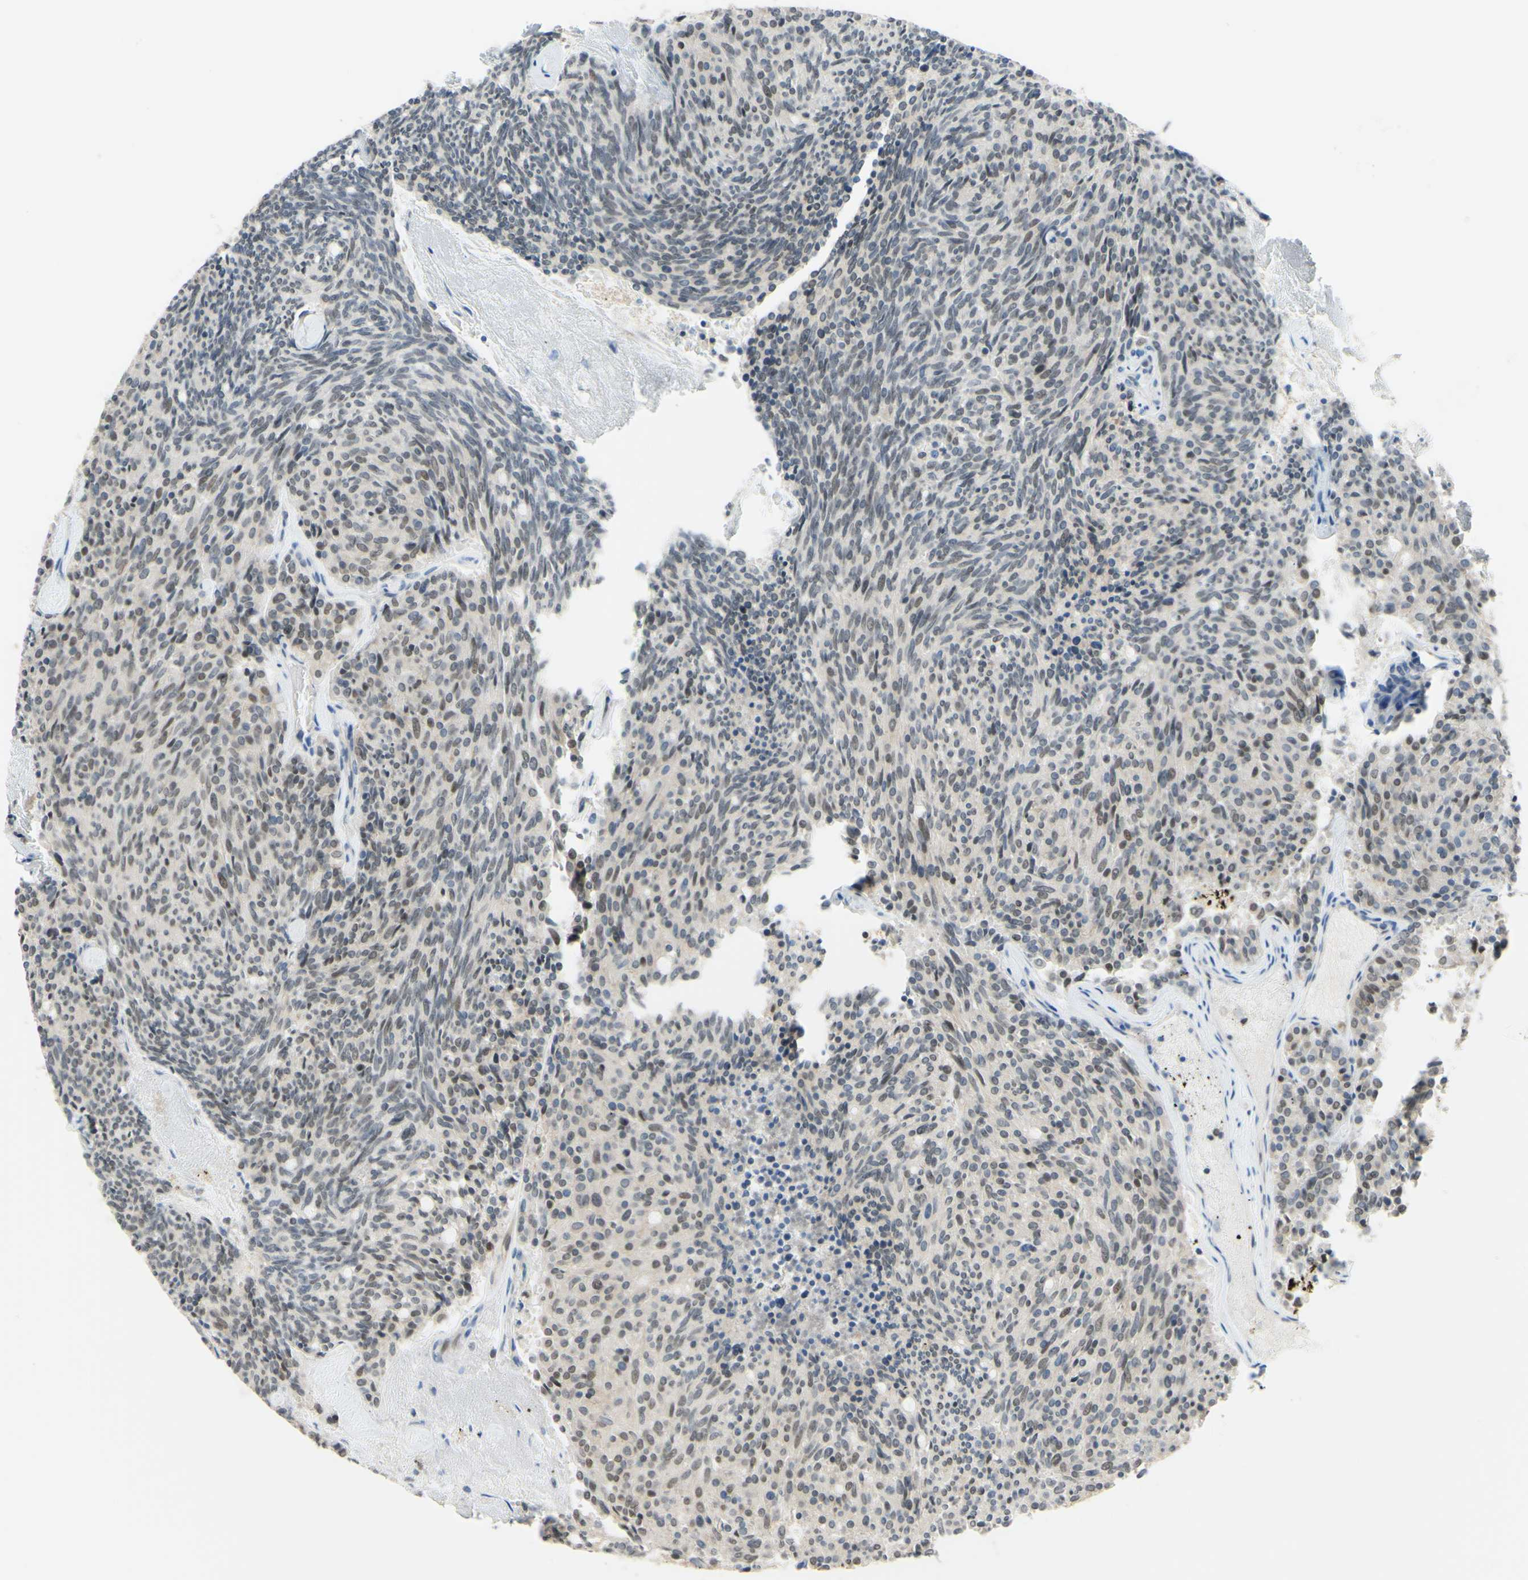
{"staining": {"intensity": "weak", "quantity": "25%-75%", "location": "nuclear"}, "tissue": "carcinoid", "cell_type": "Tumor cells", "image_type": "cancer", "snomed": [{"axis": "morphology", "description": "Carcinoid, malignant, NOS"}, {"axis": "topography", "description": "Pancreas"}], "caption": "Tumor cells display weak nuclear expression in about 25%-75% of cells in carcinoid.", "gene": "POLB", "patient": {"sex": "female", "age": 54}}